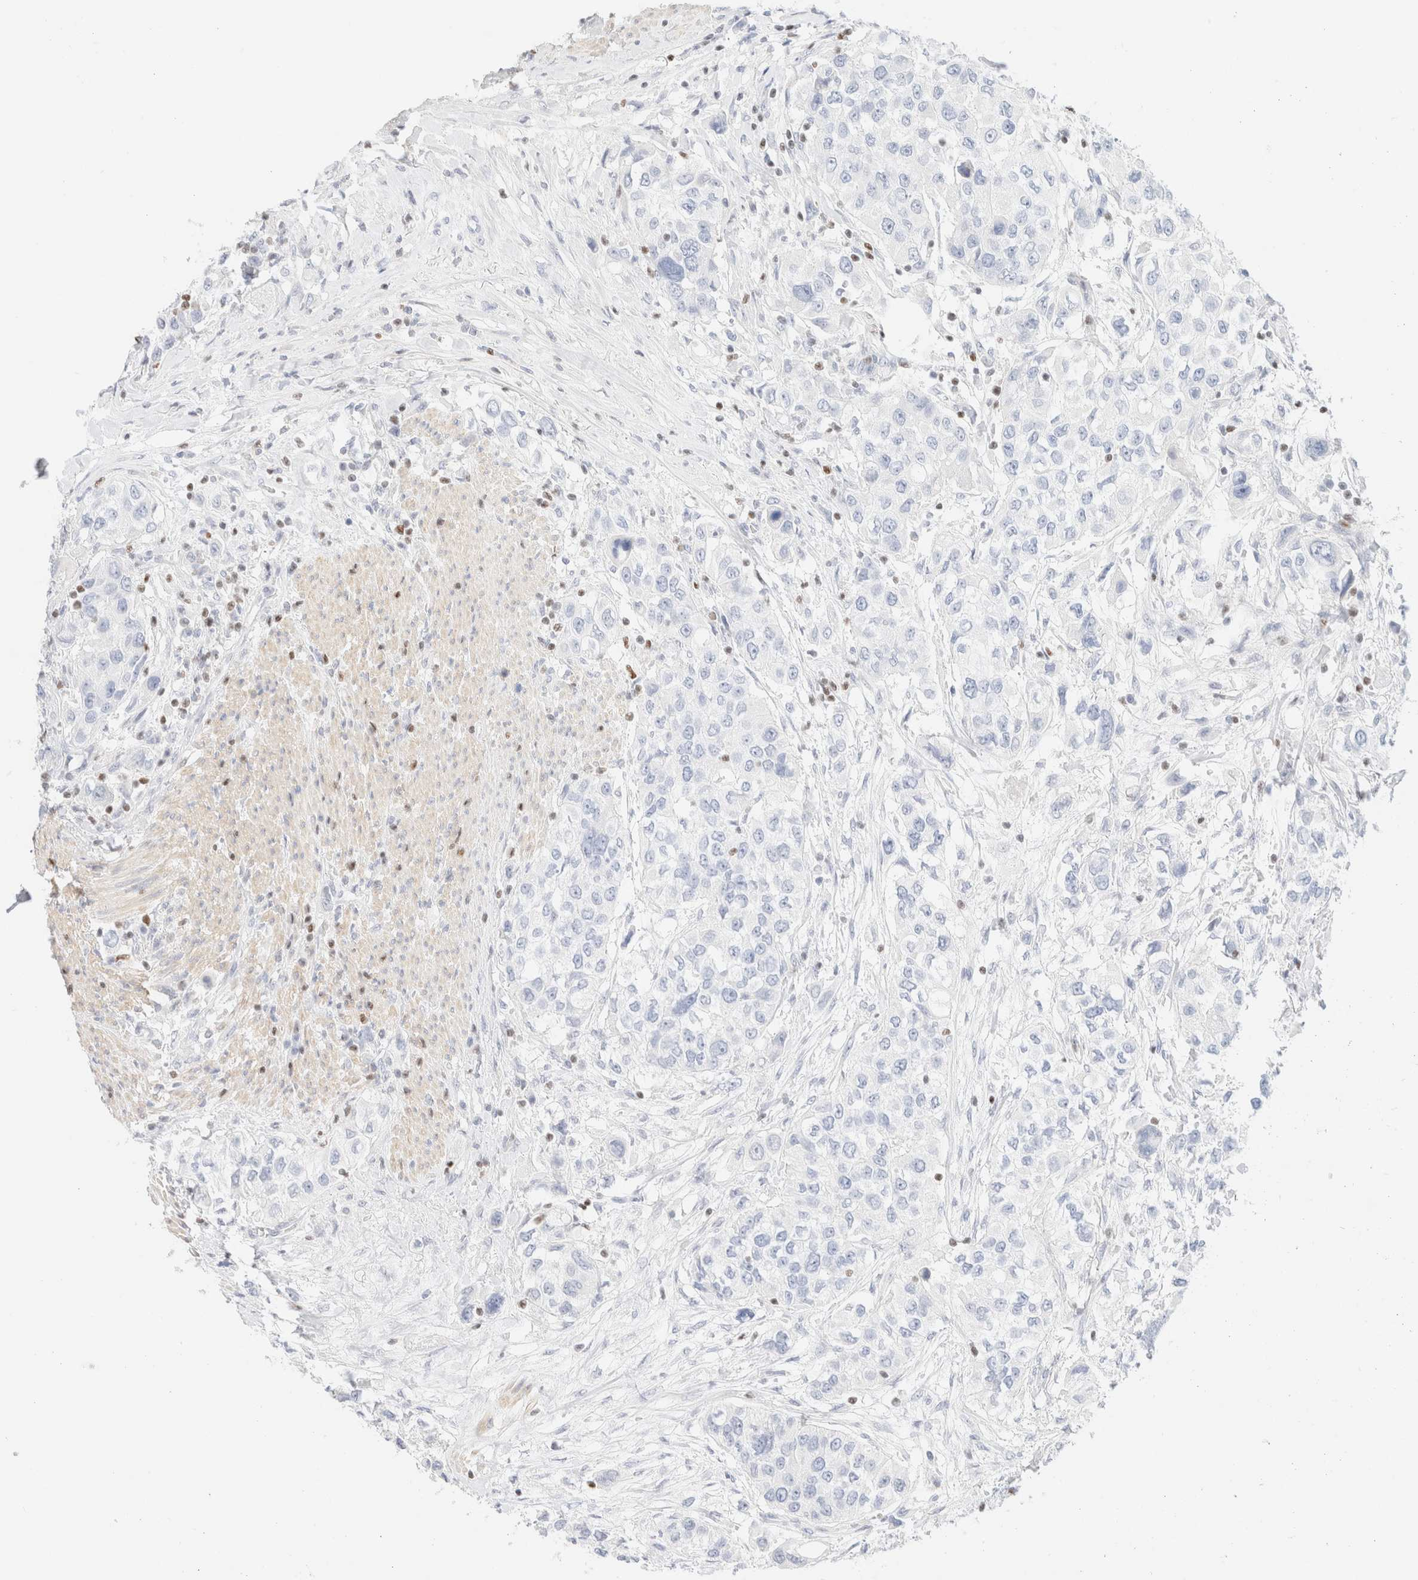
{"staining": {"intensity": "negative", "quantity": "none", "location": "none"}, "tissue": "urothelial cancer", "cell_type": "Tumor cells", "image_type": "cancer", "snomed": [{"axis": "morphology", "description": "Urothelial carcinoma, High grade"}, {"axis": "topography", "description": "Urinary bladder"}], "caption": "This is a micrograph of immunohistochemistry staining of urothelial cancer, which shows no expression in tumor cells.", "gene": "IKZF3", "patient": {"sex": "female", "age": 80}}